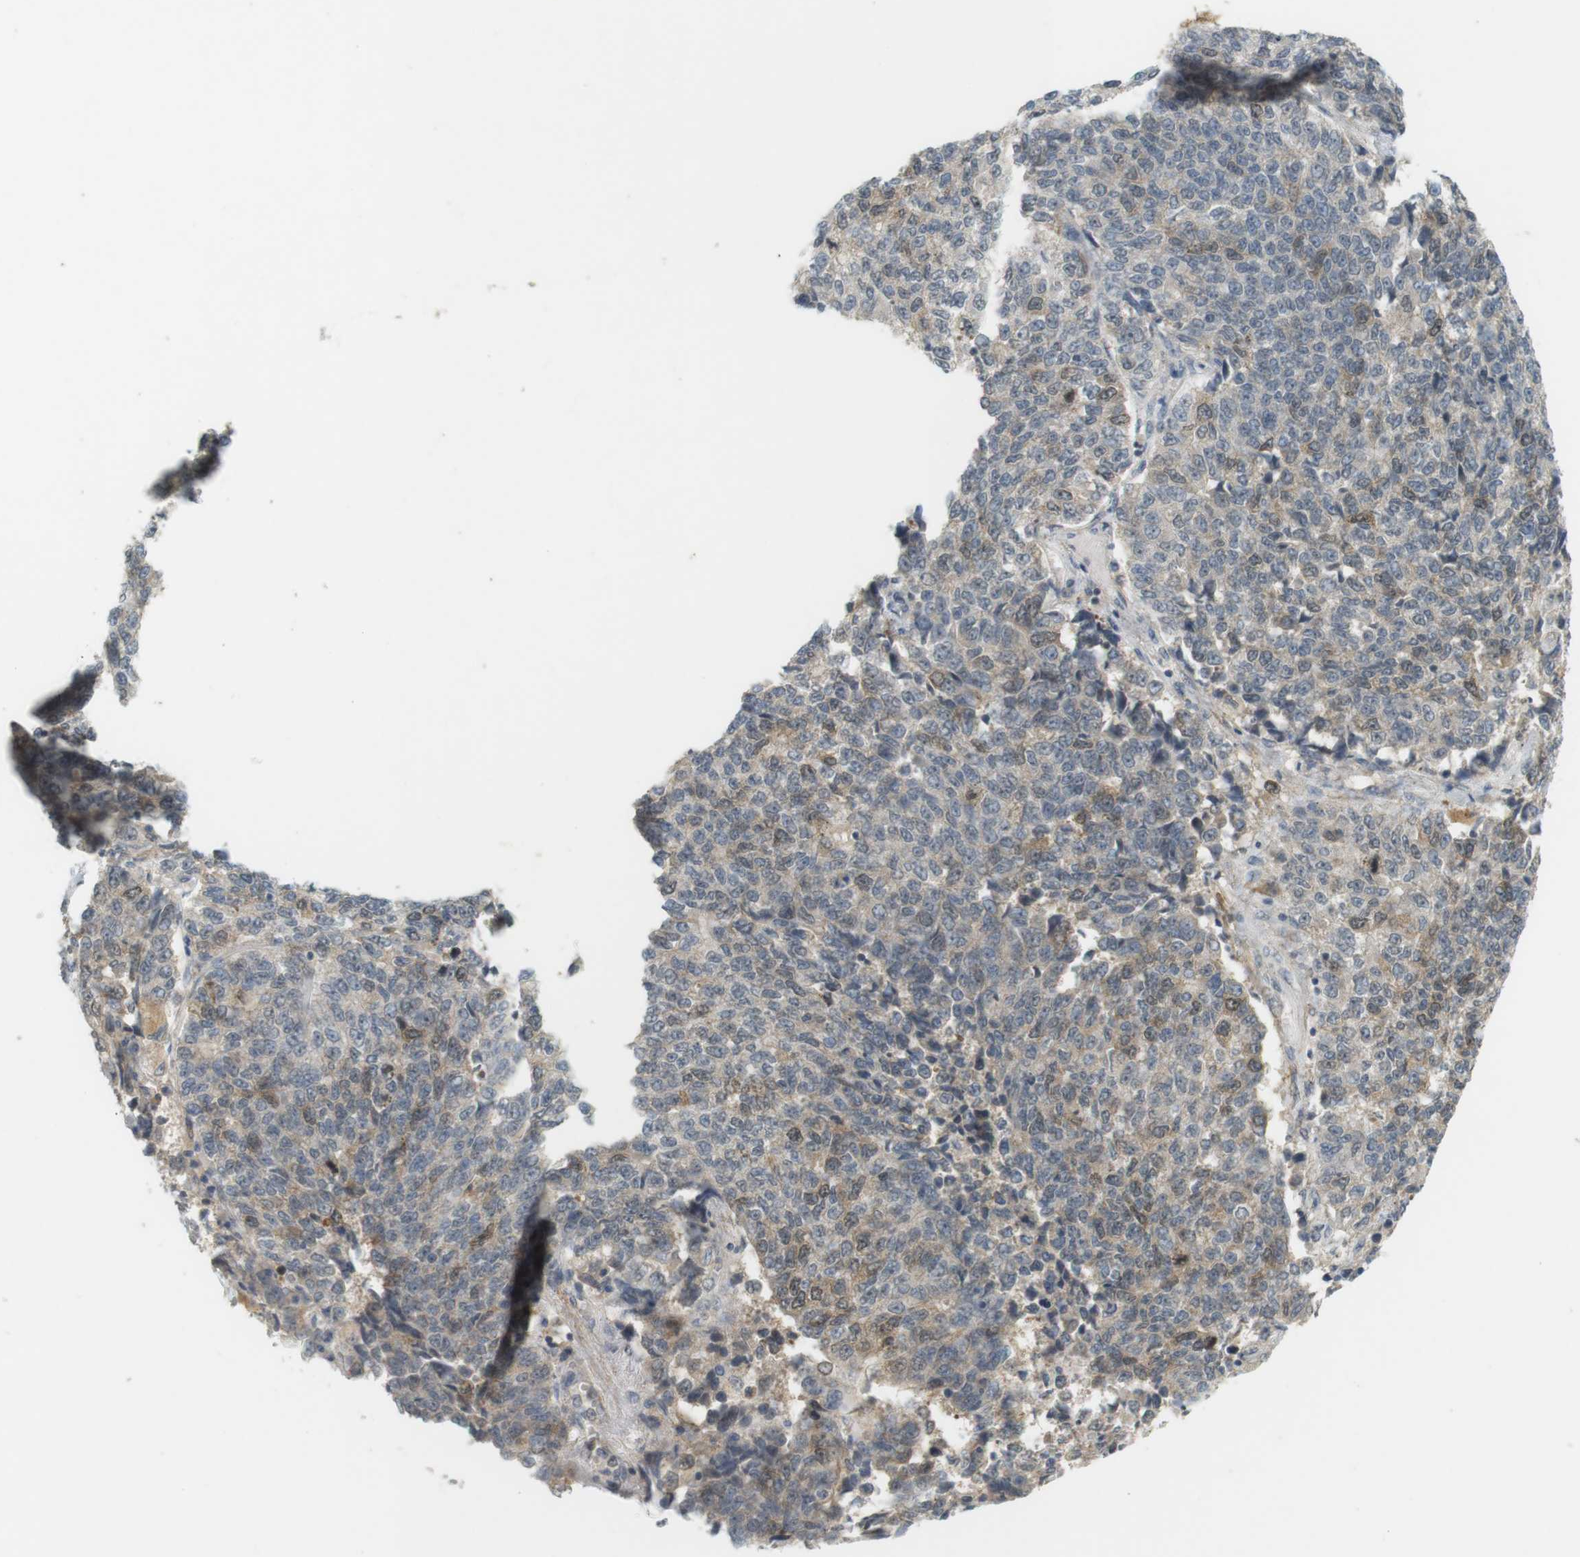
{"staining": {"intensity": "weak", "quantity": "<25%", "location": "cytoplasmic/membranous"}, "tissue": "lung cancer", "cell_type": "Tumor cells", "image_type": "cancer", "snomed": [{"axis": "morphology", "description": "Adenocarcinoma, NOS"}, {"axis": "topography", "description": "Lung"}], "caption": "The image exhibits no significant staining in tumor cells of adenocarcinoma (lung).", "gene": "TTK", "patient": {"sex": "male", "age": 49}}